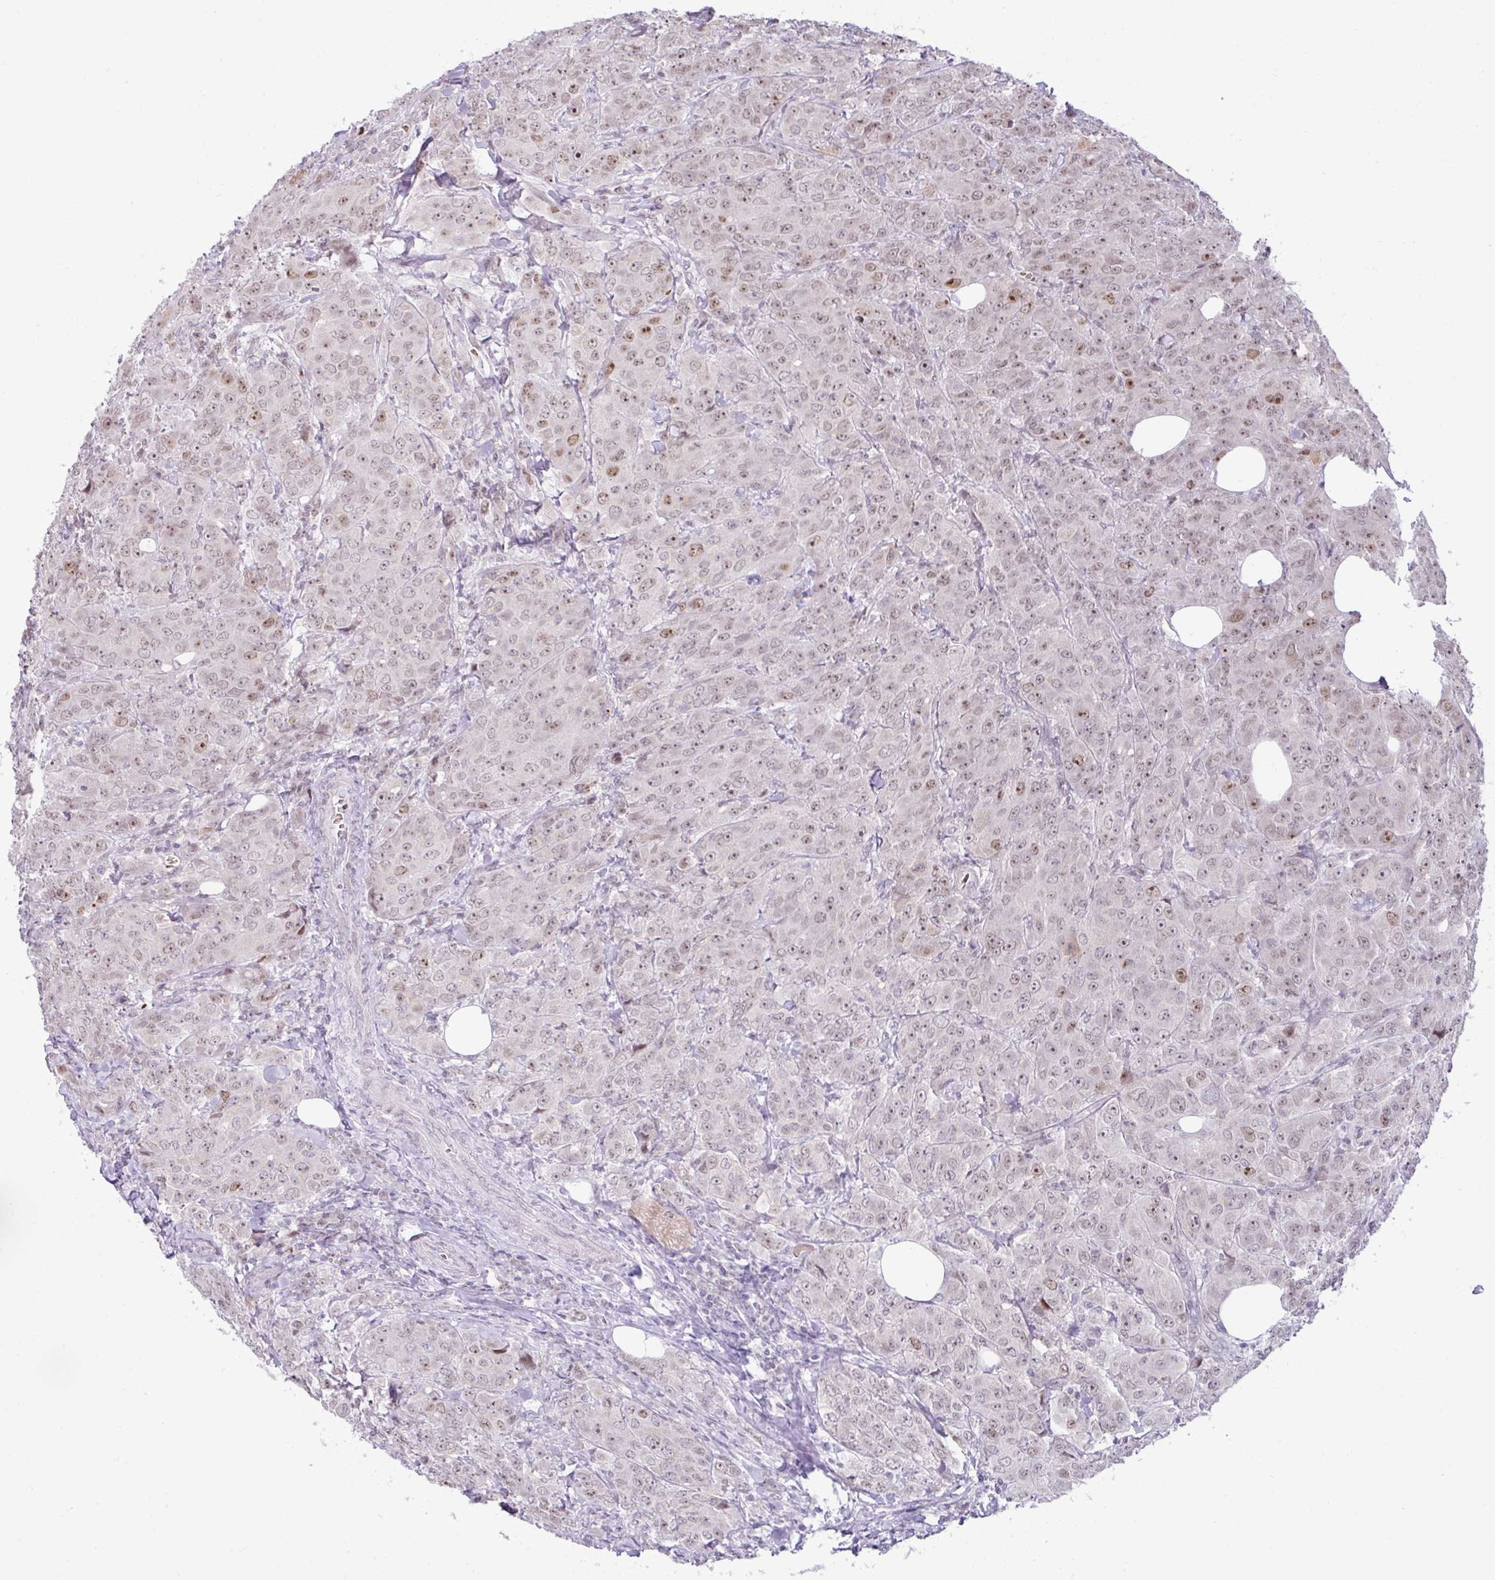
{"staining": {"intensity": "moderate", "quantity": ">75%", "location": "nuclear"}, "tissue": "breast cancer", "cell_type": "Tumor cells", "image_type": "cancer", "snomed": [{"axis": "morphology", "description": "Duct carcinoma"}, {"axis": "topography", "description": "Breast"}], "caption": "DAB (3,3'-diaminobenzidine) immunohistochemical staining of breast cancer reveals moderate nuclear protein positivity in approximately >75% of tumor cells.", "gene": "PARP2", "patient": {"sex": "female", "age": 43}}